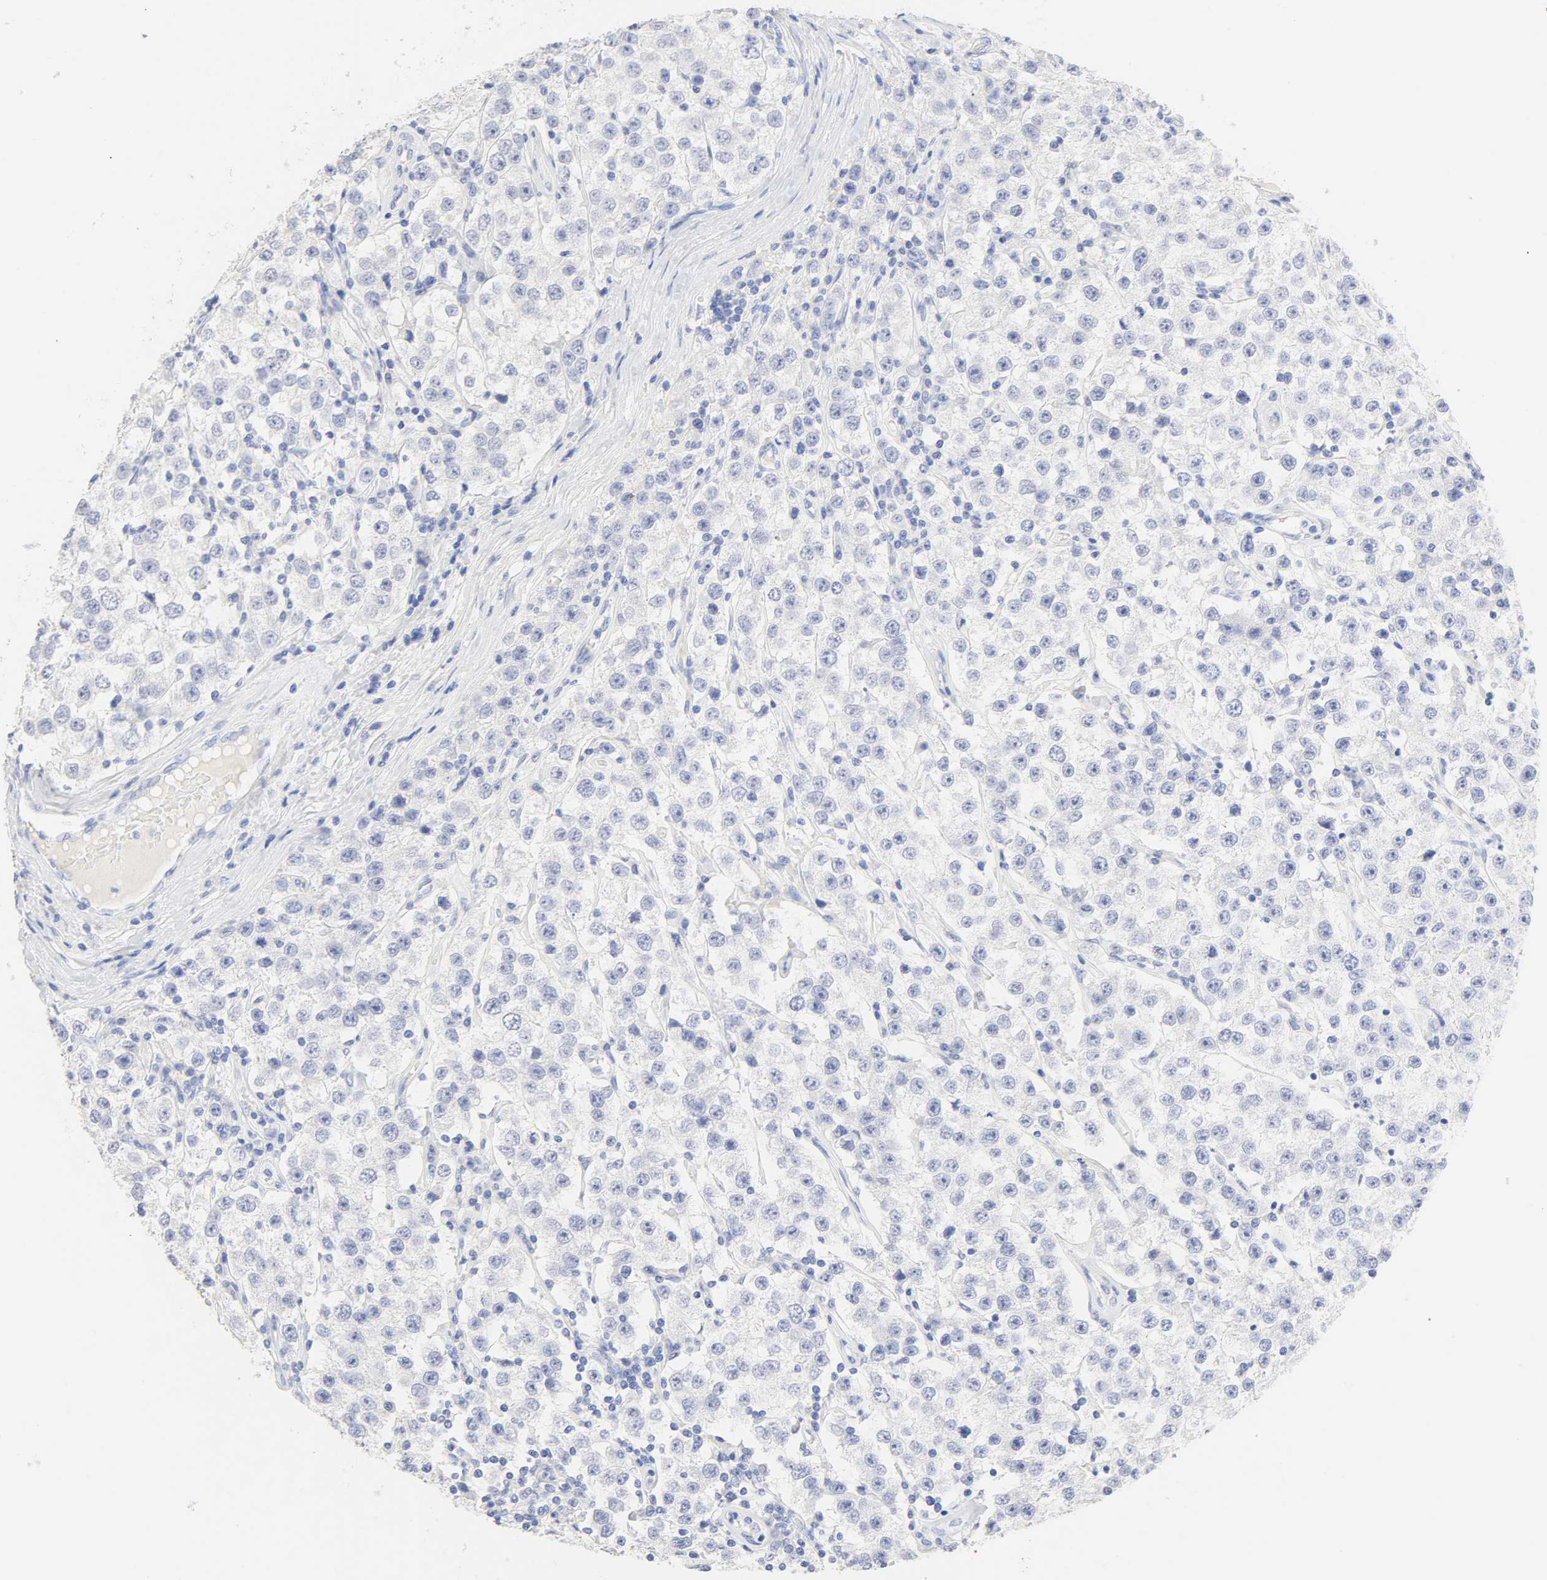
{"staining": {"intensity": "negative", "quantity": "none", "location": "none"}, "tissue": "testis cancer", "cell_type": "Tumor cells", "image_type": "cancer", "snomed": [{"axis": "morphology", "description": "Seminoma, NOS"}, {"axis": "topography", "description": "Testis"}], "caption": "A high-resolution image shows IHC staining of testis seminoma, which reveals no significant staining in tumor cells. (DAB (3,3'-diaminobenzidine) IHC, high magnification).", "gene": "SLCO1B3", "patient": {"sex": "male", "age": 52}}